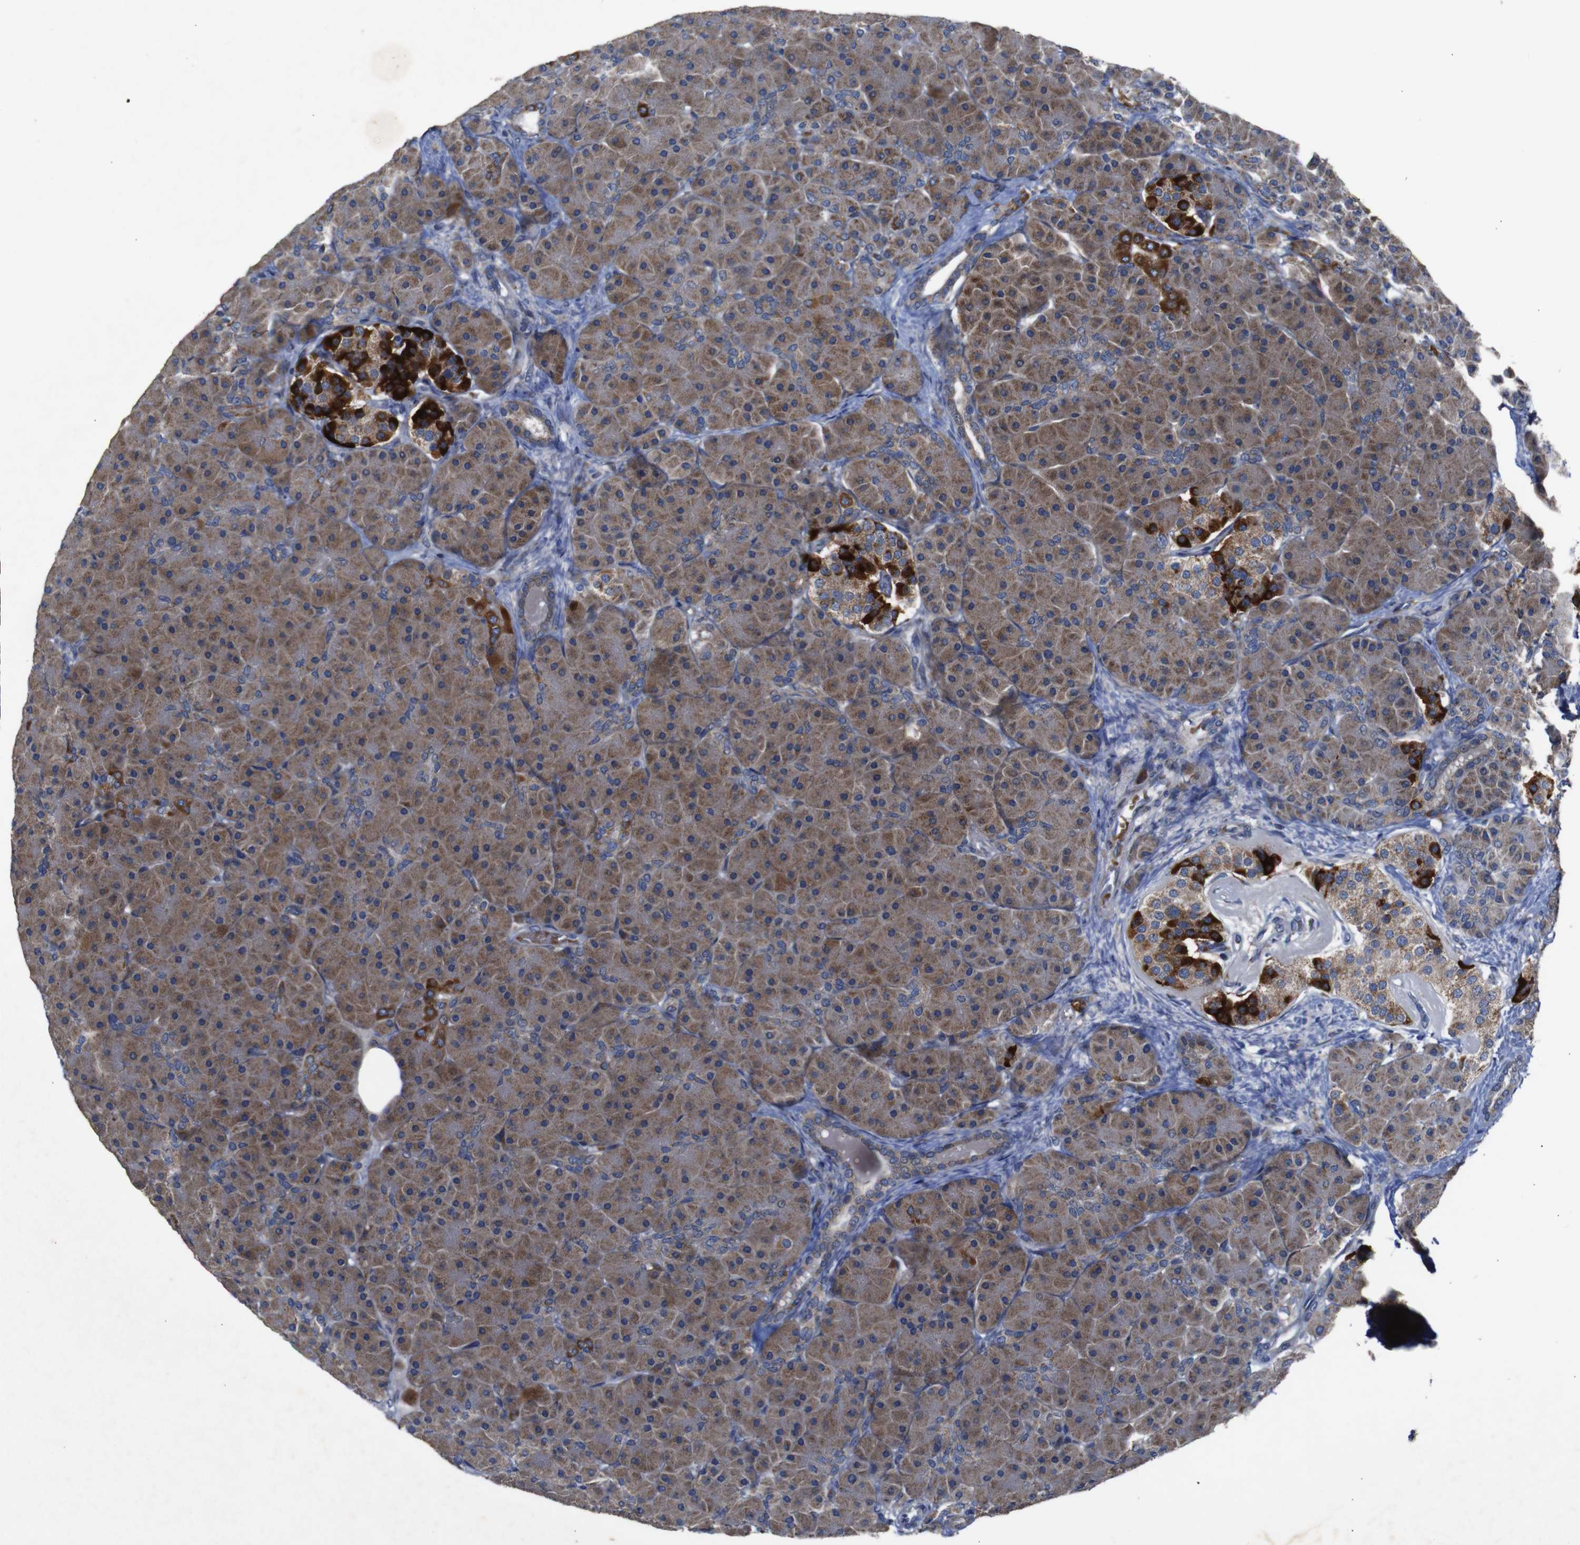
{"staining": {"intensity": "moderate", "quantity": ">75%", "location": "cytoplasmic/membranous"}, "tissue": "pancreas", "cell_type": "Exocrine glandular cells", "image_type": "normal", "snomed": [{"axis": "morphology", "description": "Normal tissue, NOS"}, {"axis": "topography", "description": "Pancreas"}], "caption": "IHC image of benign pancreas stained for a protein (brown), which displays medium levels of moderate cytoplasmic/membranous expression in approximately >75% of exocrine glandular cells.", "gene": "CHST10", "patient": {"sex": "male", "age": 66}}